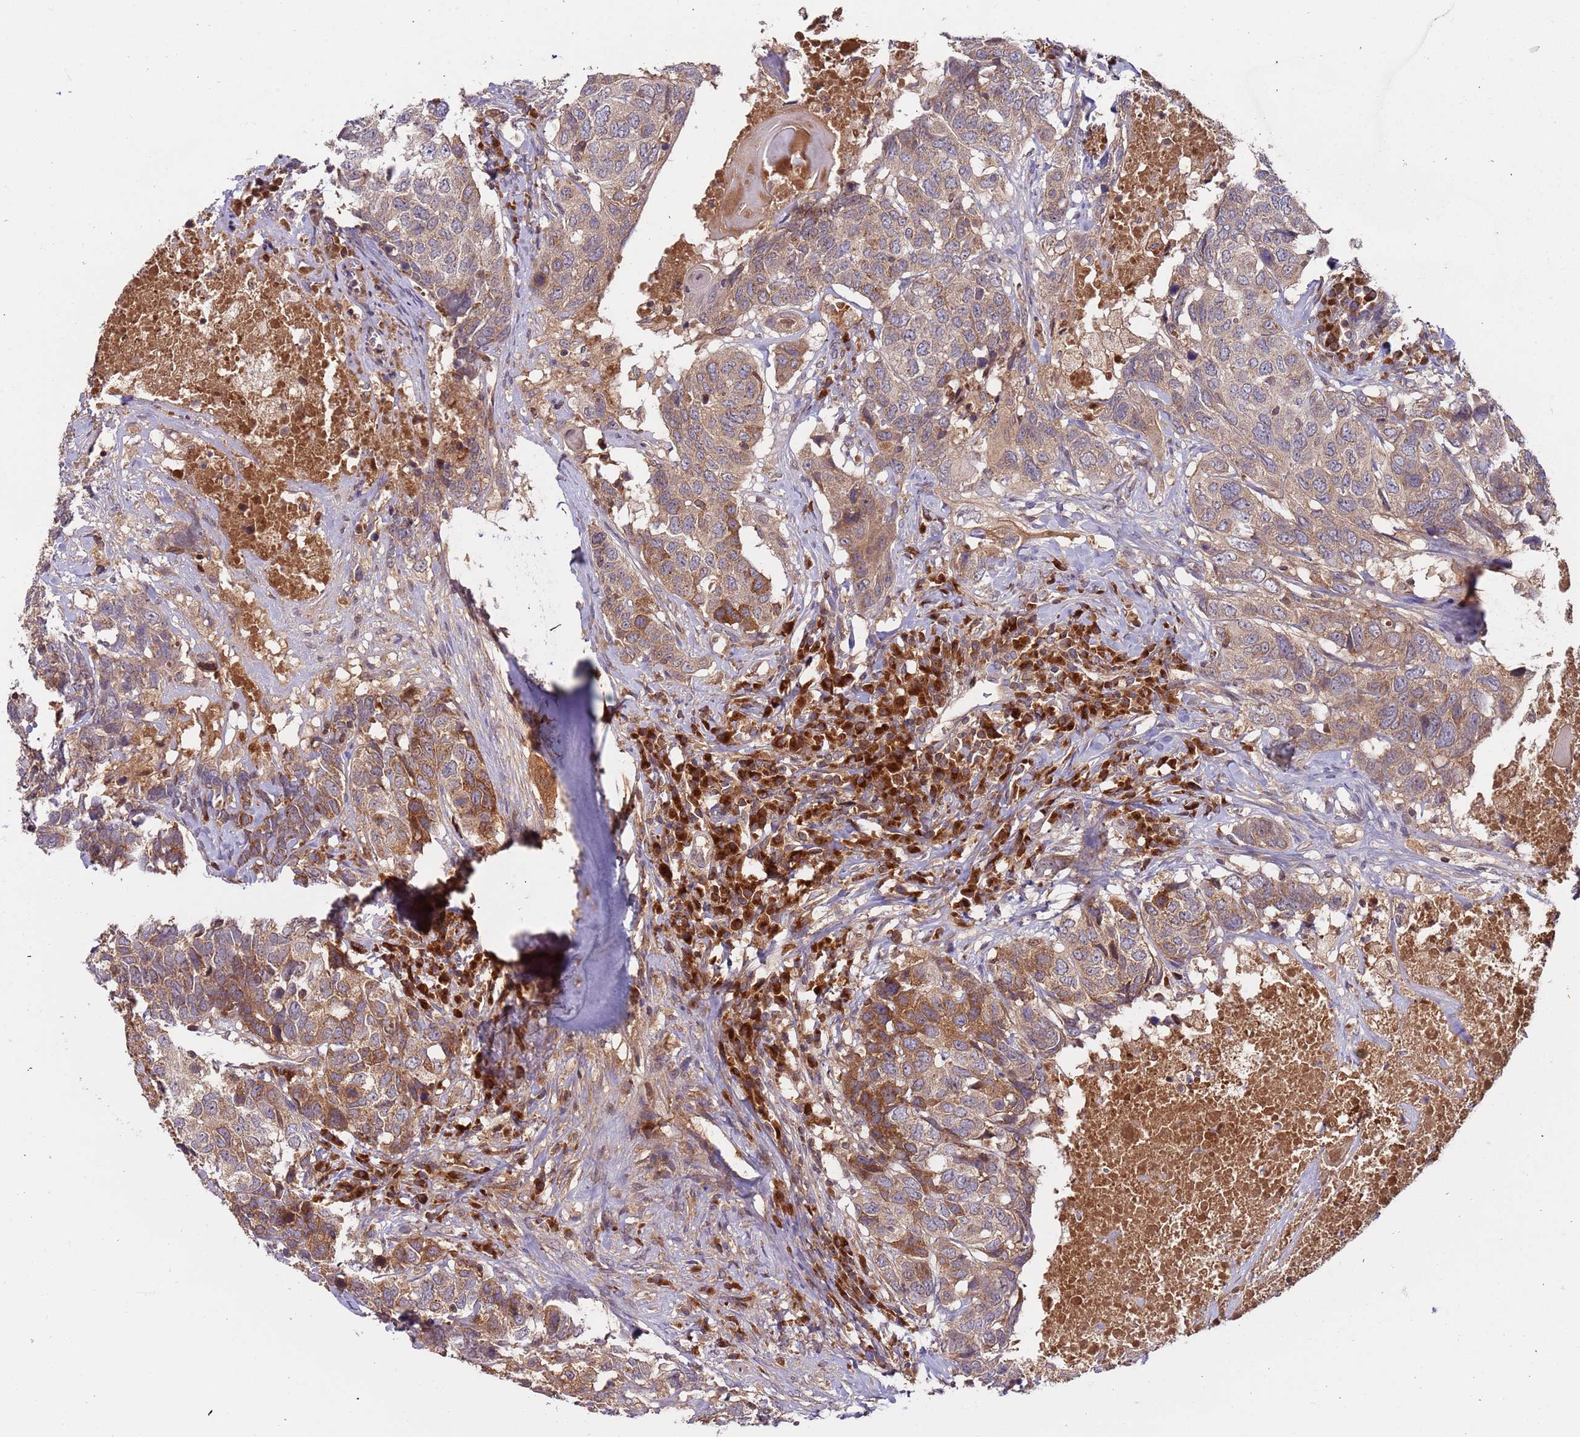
{"staining": {"intensity": "weak", "quantity": ">75%", "location": "cytoplasmic/membranous"}, "tissue": "head and neck cancer", "cell_type": "Tumor cells", "image_type": "cancer", "snomed": [{"axis": "morphology", "description": "Squamous cell carcinoma, NOS"}, {"axis": "topography", "description": "Head-Neck"}], "caption": "Head and neck cancer stained with DAB (3,3'-diaminobenzidine) IHC demonstrates low levels of weak cytoplasmic/membranous expression in about >75% of tumor cells. The staining was performed using DAB to visualize the protein expression in brown, while the nuclei were stained in blue with hematoxylin (Magnification: 20x).", "gene": "OR5A2", "patient": {"sex": "male", "age": 66}}